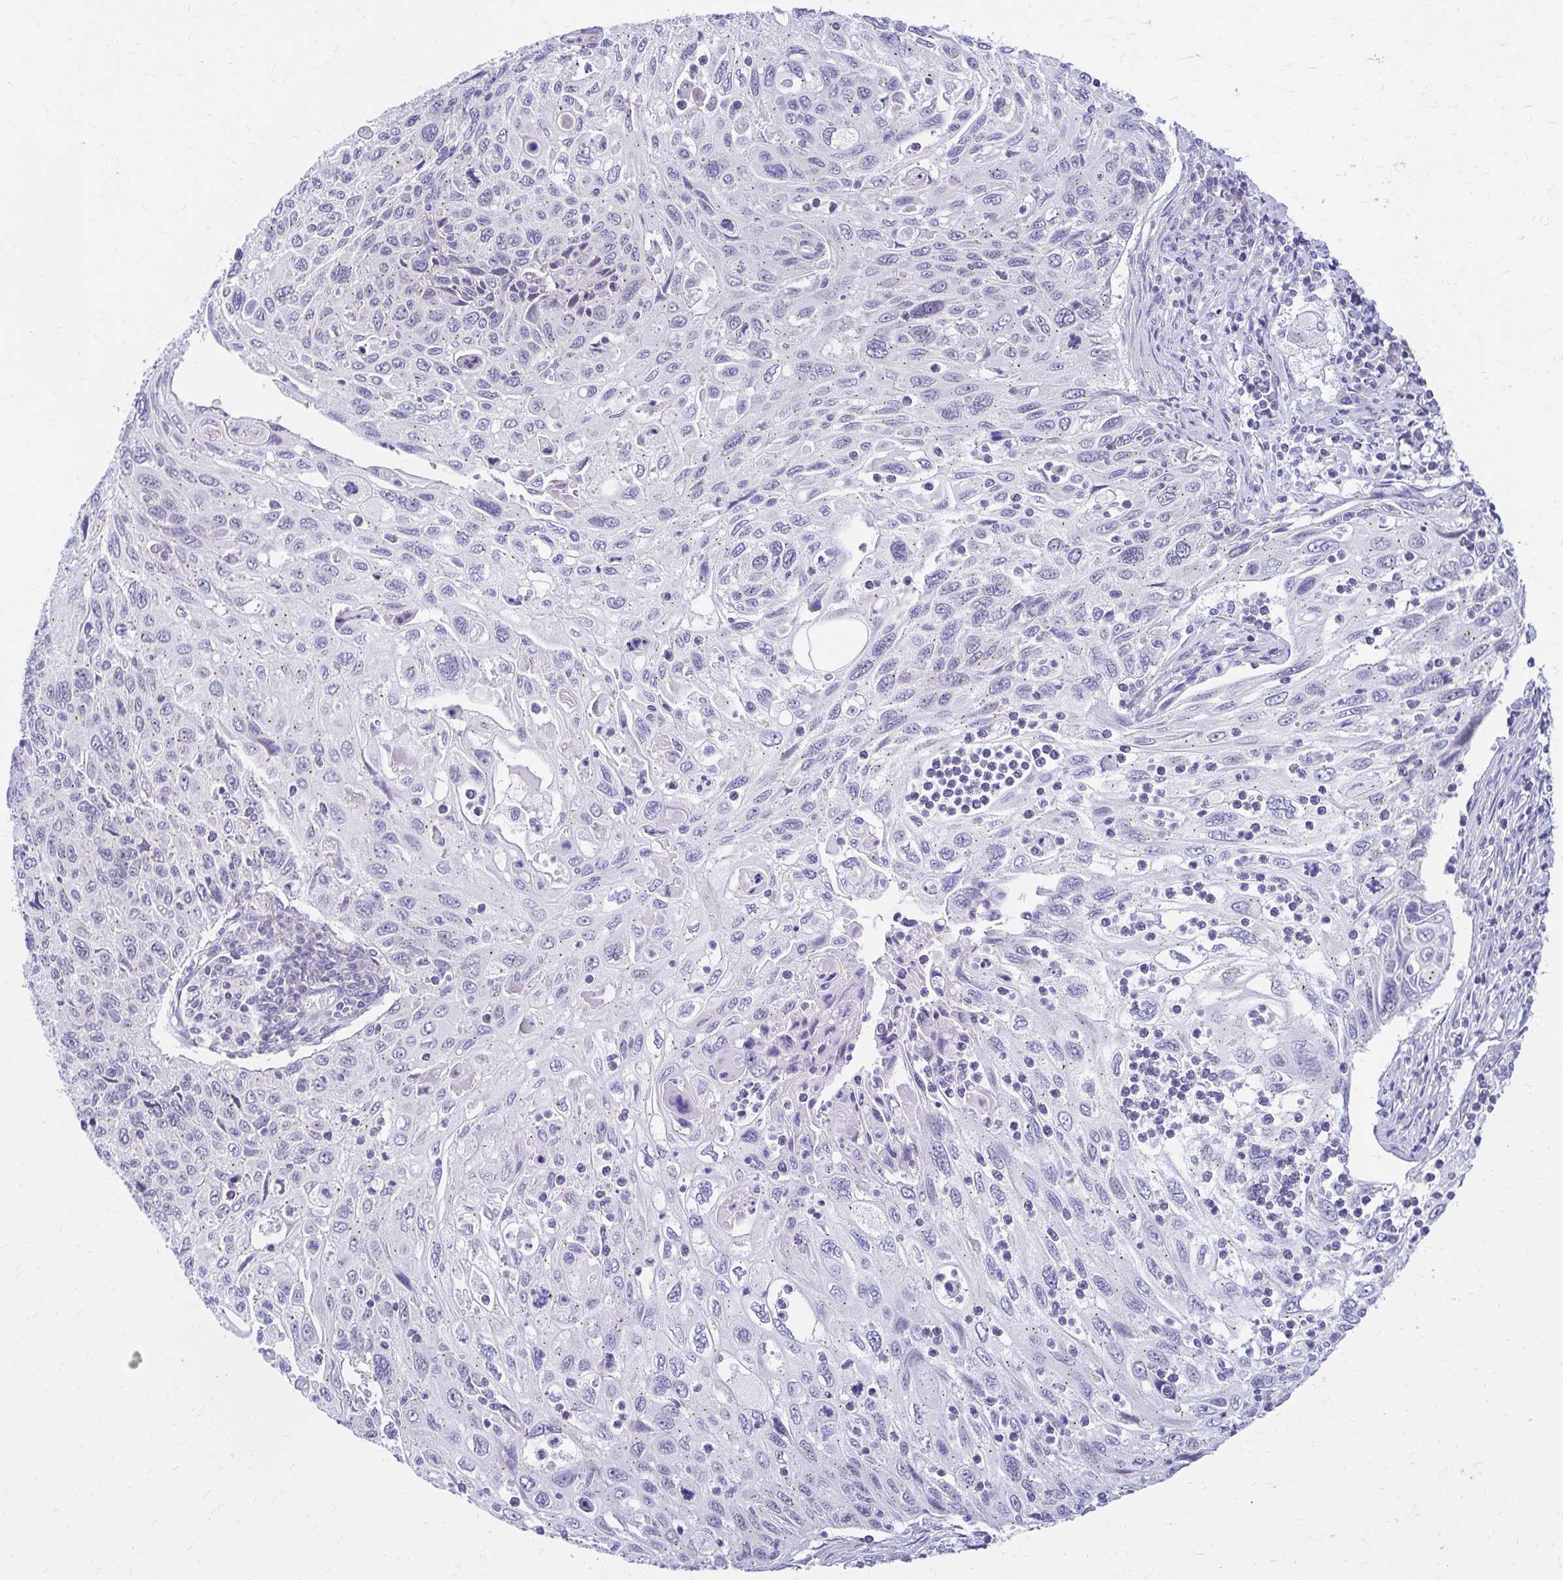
{"staining": {"intensity": "weak", "quantity": "<25%", "location": "cytoplasmic/membranous"}, "tissue": "cervical cancer", "cell_type": "Tumor cells", "image_type": "cancer", "snomed": [{"axis": "morphology", "description": "Squamous cell carcinoma, NOS"}, {"axis": "topography", "description": "Cervix"}], "caption": "Micrograph shows no protein staining in tumor cells of cervical squamous cell carcinoma tissue. The staining was performed using DAB to visualize the protein expression in brown, while the nuclei were stained in blue with hematoxylin (Magnification: 20x).", "gene": "RADIL", "patient": {"sex": "female", "age": 70}}